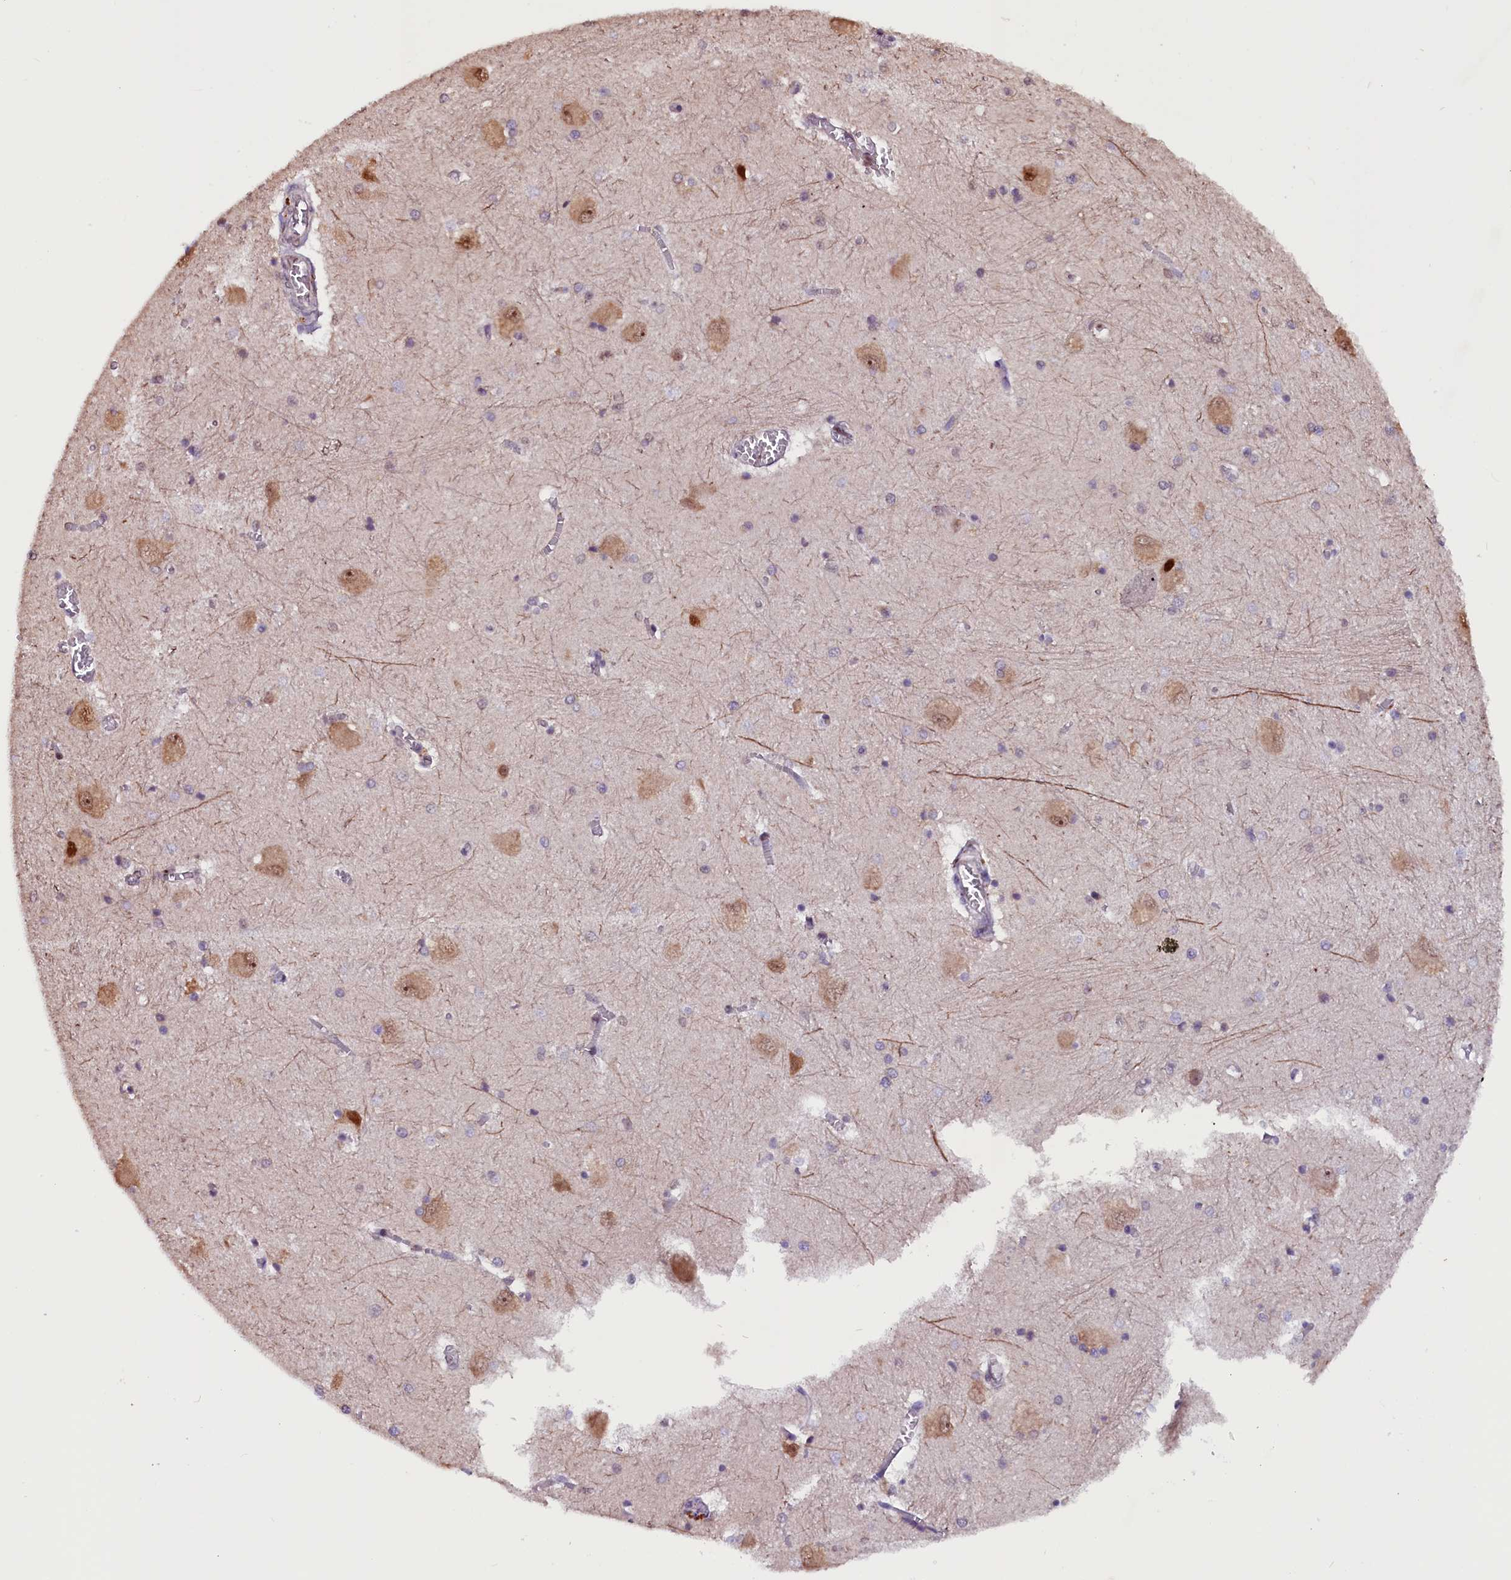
{"staining": {"intensity": "weak", "quantity": "<25%", "location": "cytoplasmic/membranous"}, "tissue": "caudate", "cell_type": "Glial cells", "image_type": "normal", "snomed": [{"axis": "morphology", "description": "Normal tissue, NOS"}, {"axis": "topography", "description": "Lateral ventricle wall"}], "caption": "DAB (3,3'-diaminobenzidine) immunohistochemical staining of unremarkable caudate exhibits no significant staining in glial cells.", "gene": "RNMT", "patient": {"sex": "male", "age": 37}}